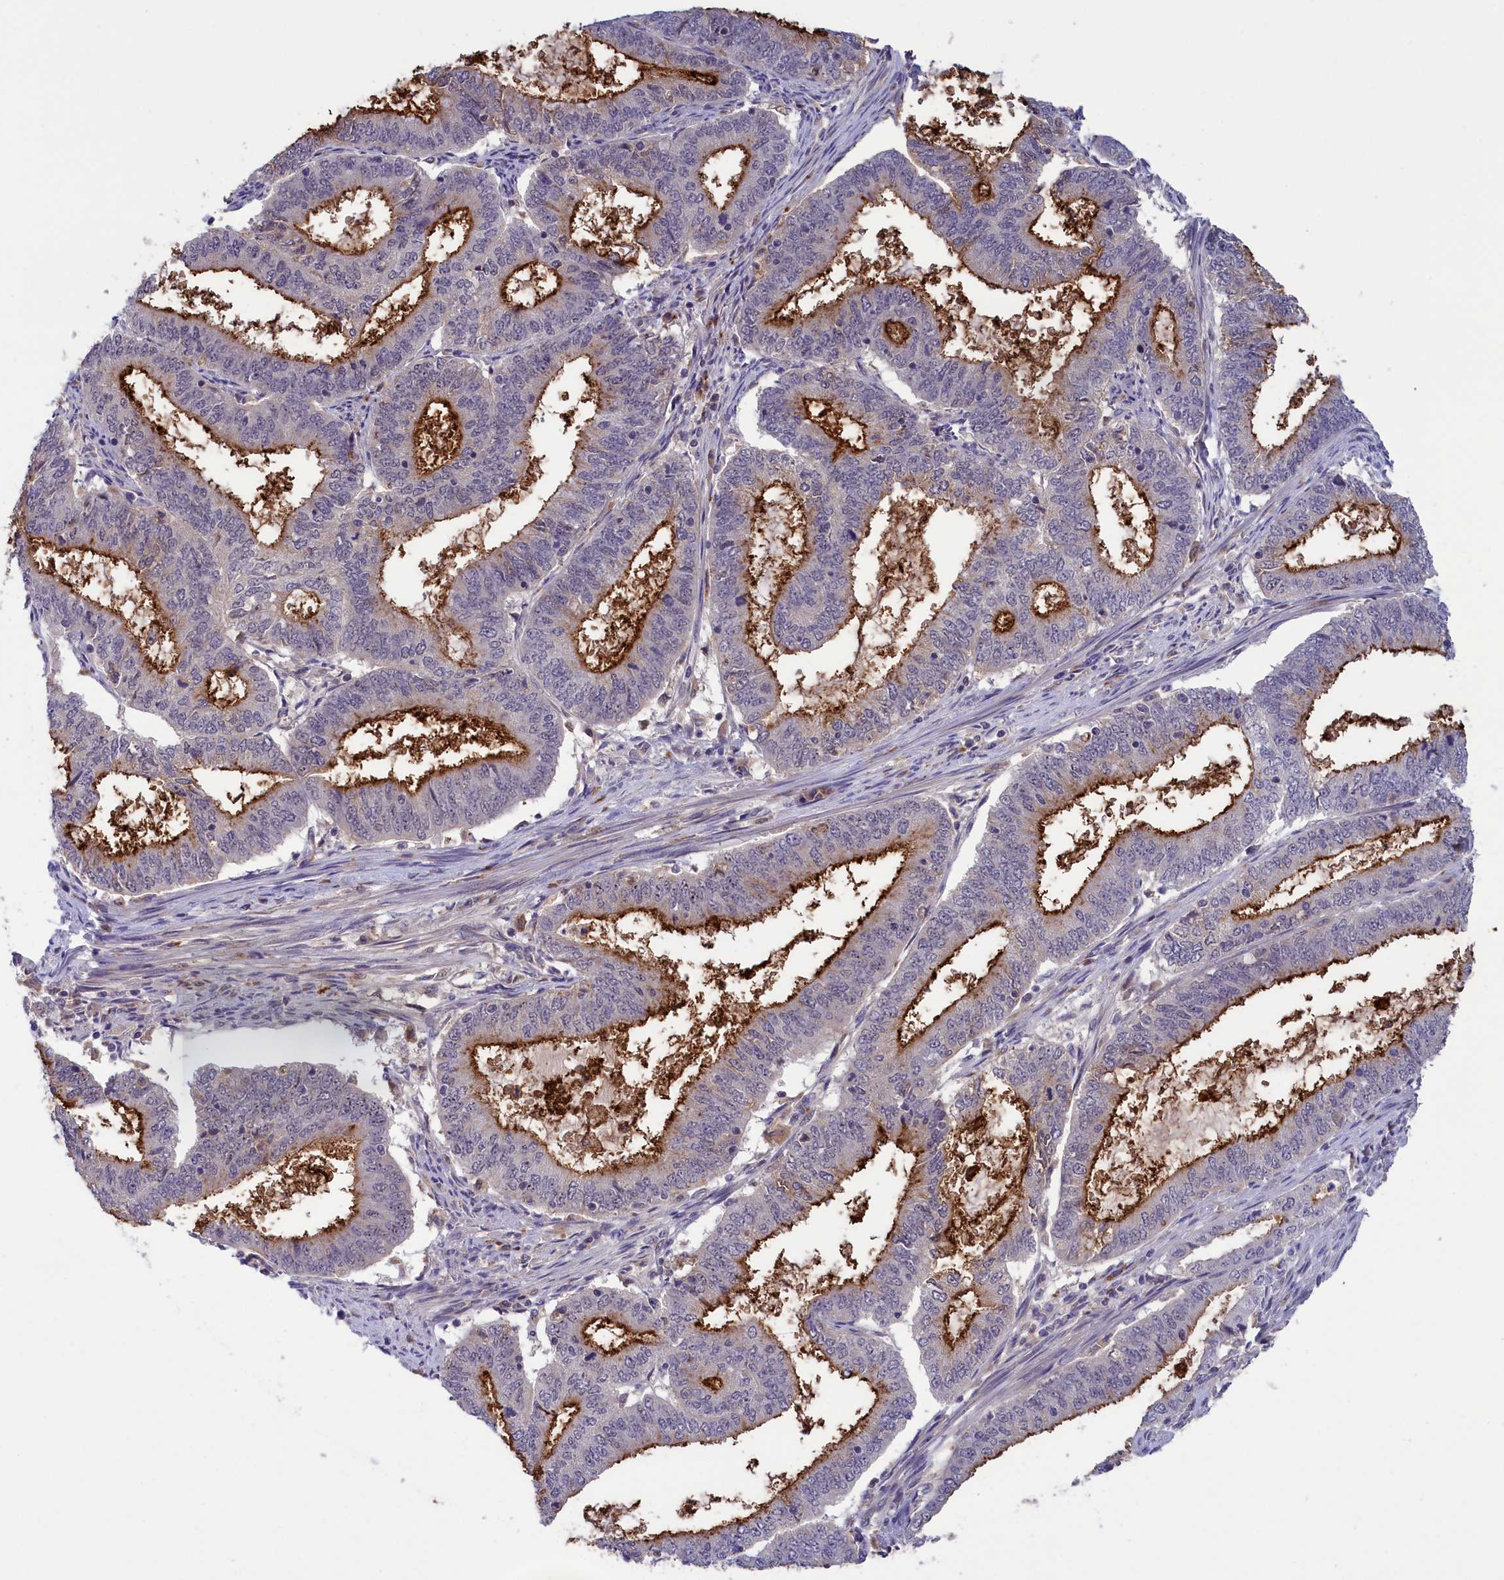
{"staining": {"intensity": "moderate", "quantity": "25%-75%", "location": "cytoplasmic/membranous"}, "tissue": "endometrial cancer", "cell_type": "Tumor cells", "image_type": "cancer", "snomed": [{"axis": "morphology", "description": "Adenocarcinoma, NOS"}, {"axis": "topography", "description": "Endometrium"}], "caption": "Protein analysis of endometrial adenocarcinoma tissue shows moderate cytoplasmic/membranous expression in approximately 25%-75% of tumor cells.", "gene": "STYX", "patient": {"sex": "female", "age": 51}}